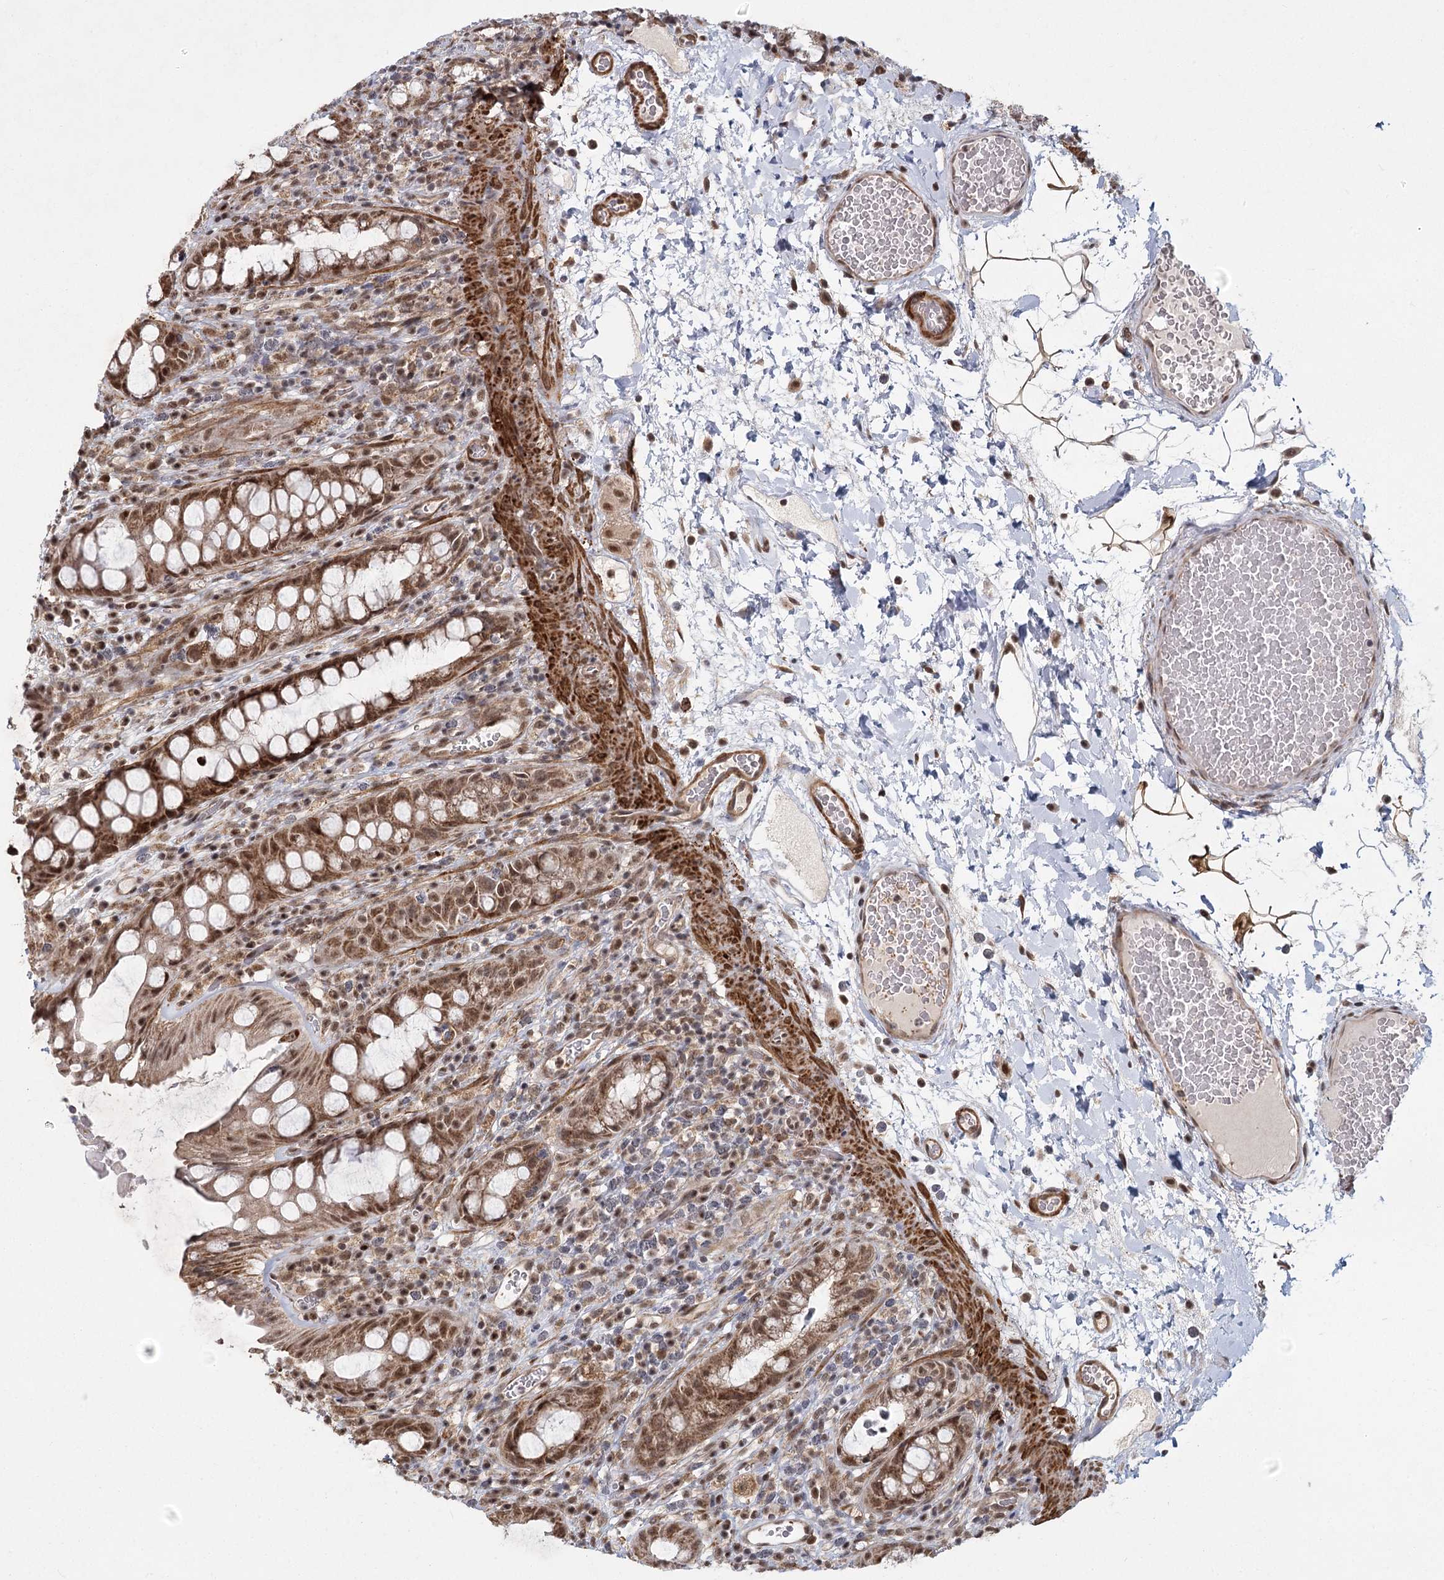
{"staining": {"intensity": "moderate", "quantity": ">75%", "location": "cytoplasmic/membranous,nuclear"}, "tissue": "rectum", "cell_type": "Glandular cells", "image_type": "normal", "snomed": [{"axis": "morphology", "description": "Normal tissue, NOS"}, {"axis": "topography", "description": "Rectum"}], "caption": "Immunohistochemistry (IHC) (DAB (3,3'-diaminobenzidine)) staining of unremarkable rectum displays moderate cytoplasmic/membranous,nuclear protein positivity in about >75% of glandular cells.", "gene": "ZCCHC24", "patient": {"sex": "female", "age": 57}}